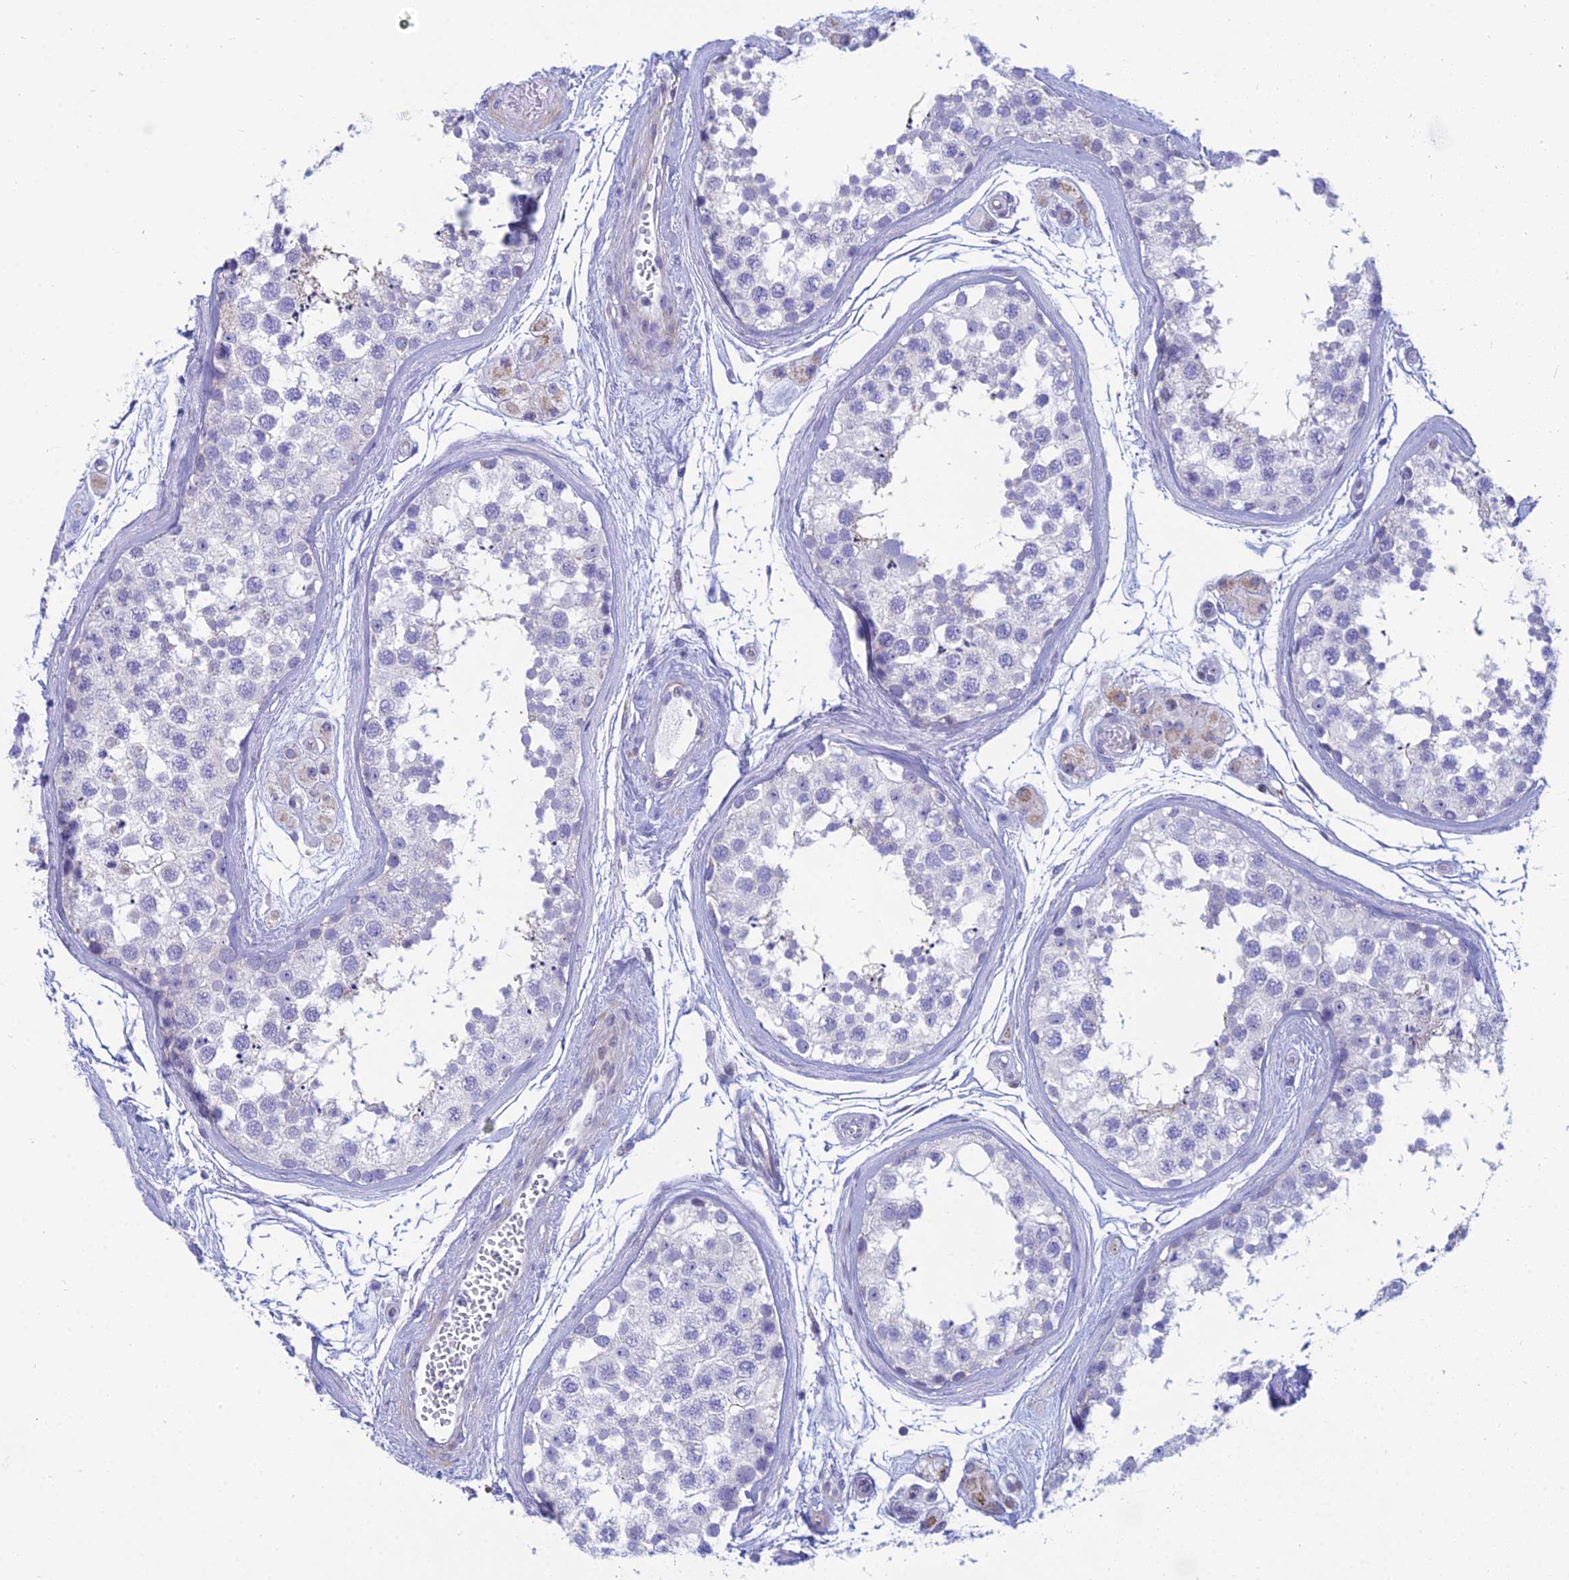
{"staining": {"intensity": "negative", "quantity": "none", "location": "none"}, "tissue": "testis", "cell_type": "Cells in seminiferous ducts", "image_type": "normal", "snomed": [{"axis": "morphology", "description": "Normal tissue, NOS"}, {"axis": "topography", "description": "Testis"}], "caption": "Immunohistochemical staining of benign testis displays no significant positivity in cells in seminiferous ducts.", "gene": "PRR13", "patient": {"sex": "male", "age": 56}}